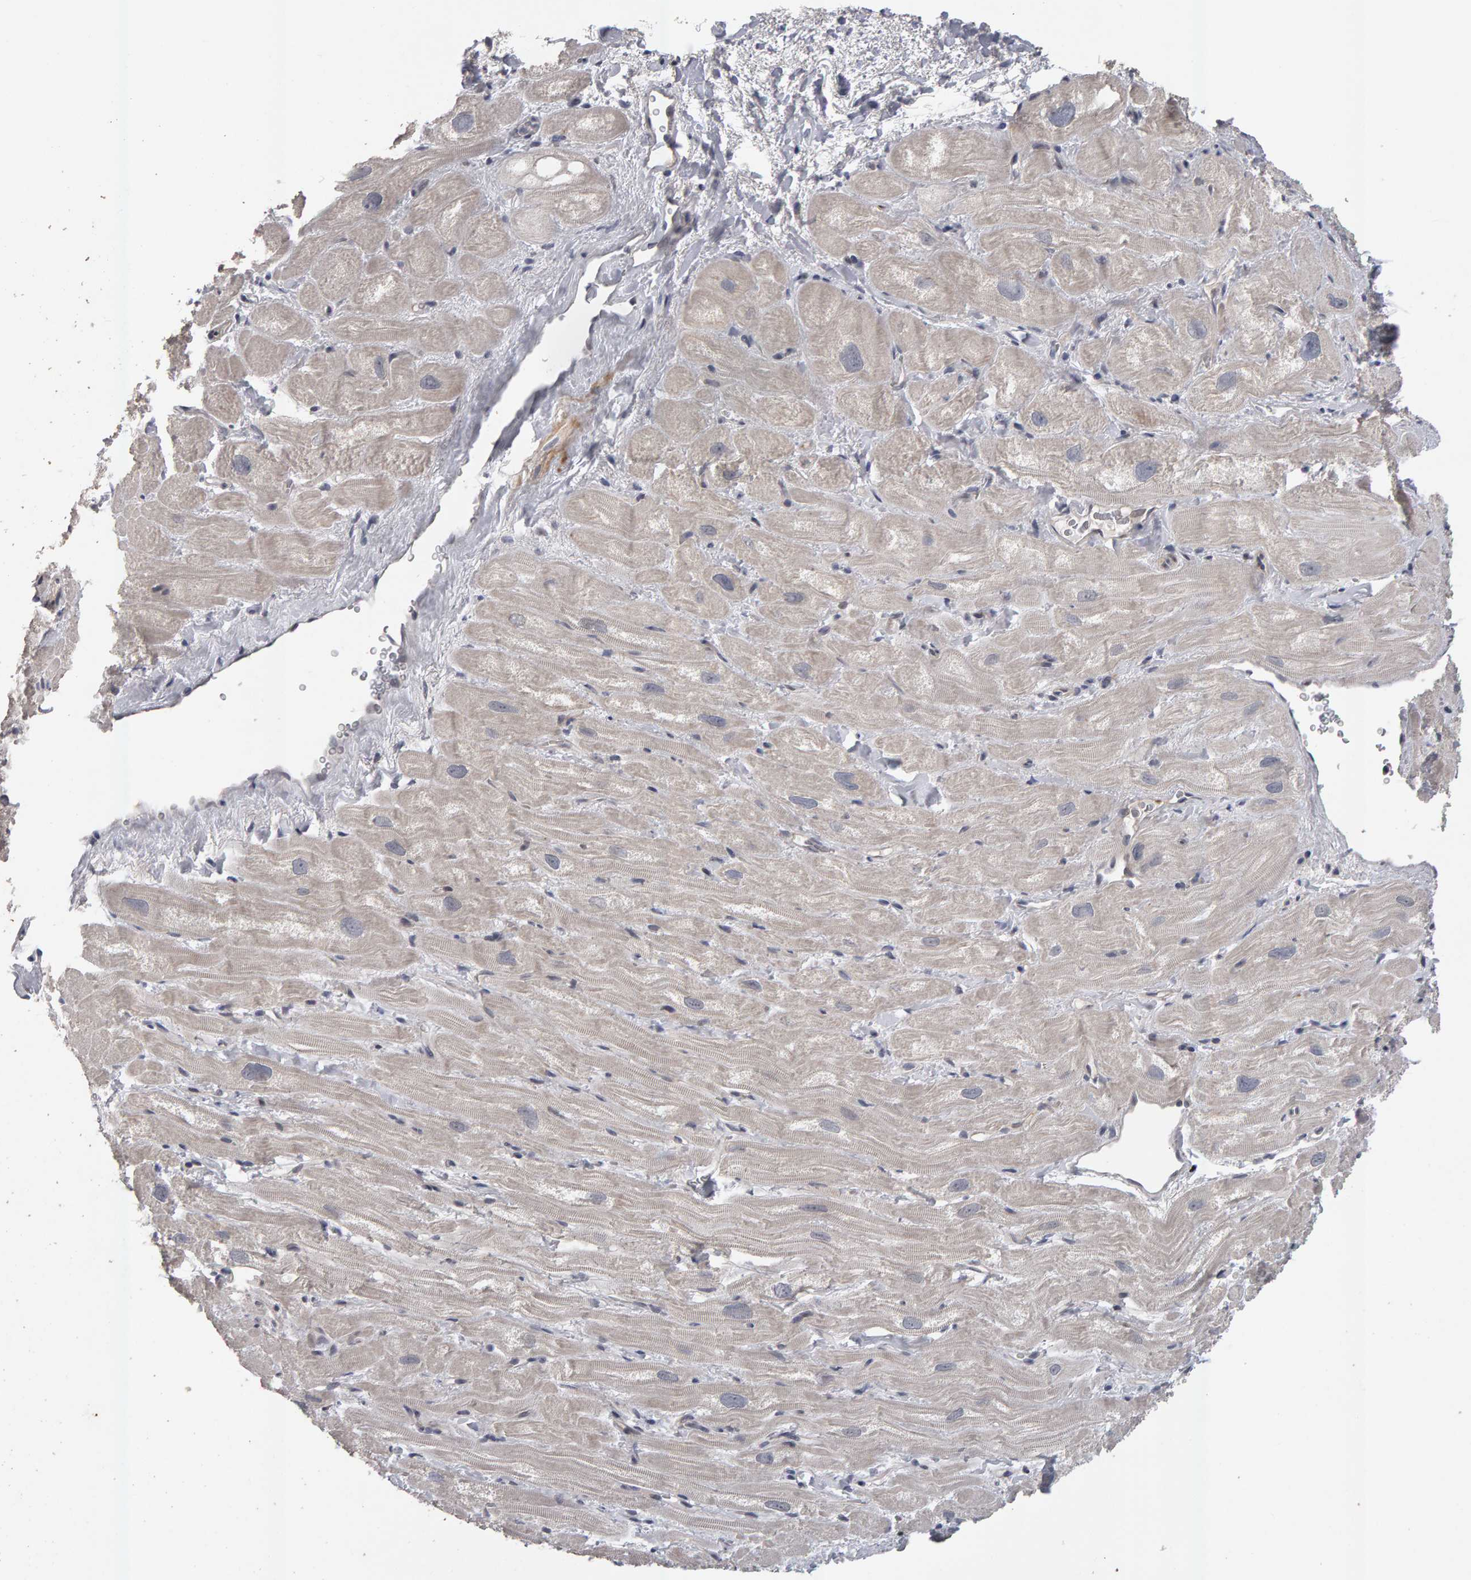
{"staining": {"intensity": "strong", "quantity": "<25%", "location": "nuclear"}, "tissue": "heart muscle", "cell_type": "Cardiomyocytes", "image_type": "normal", "snomed": [{"axis": "morphology", "description": "Normal tissue, NOS"}, {"axis": "topography", "description": "Heart"}], "caption": "IHC histopathology image of normal heart muscle: heart muscle stained using immunohistochemistry exhibits medium levels of strong protein expression localized specifically in the nuclear of cardiomyocytes, appearing as a nuclear brown color.", "gene": "IPO8", "patient": {"sex": "male", "age": 49}}